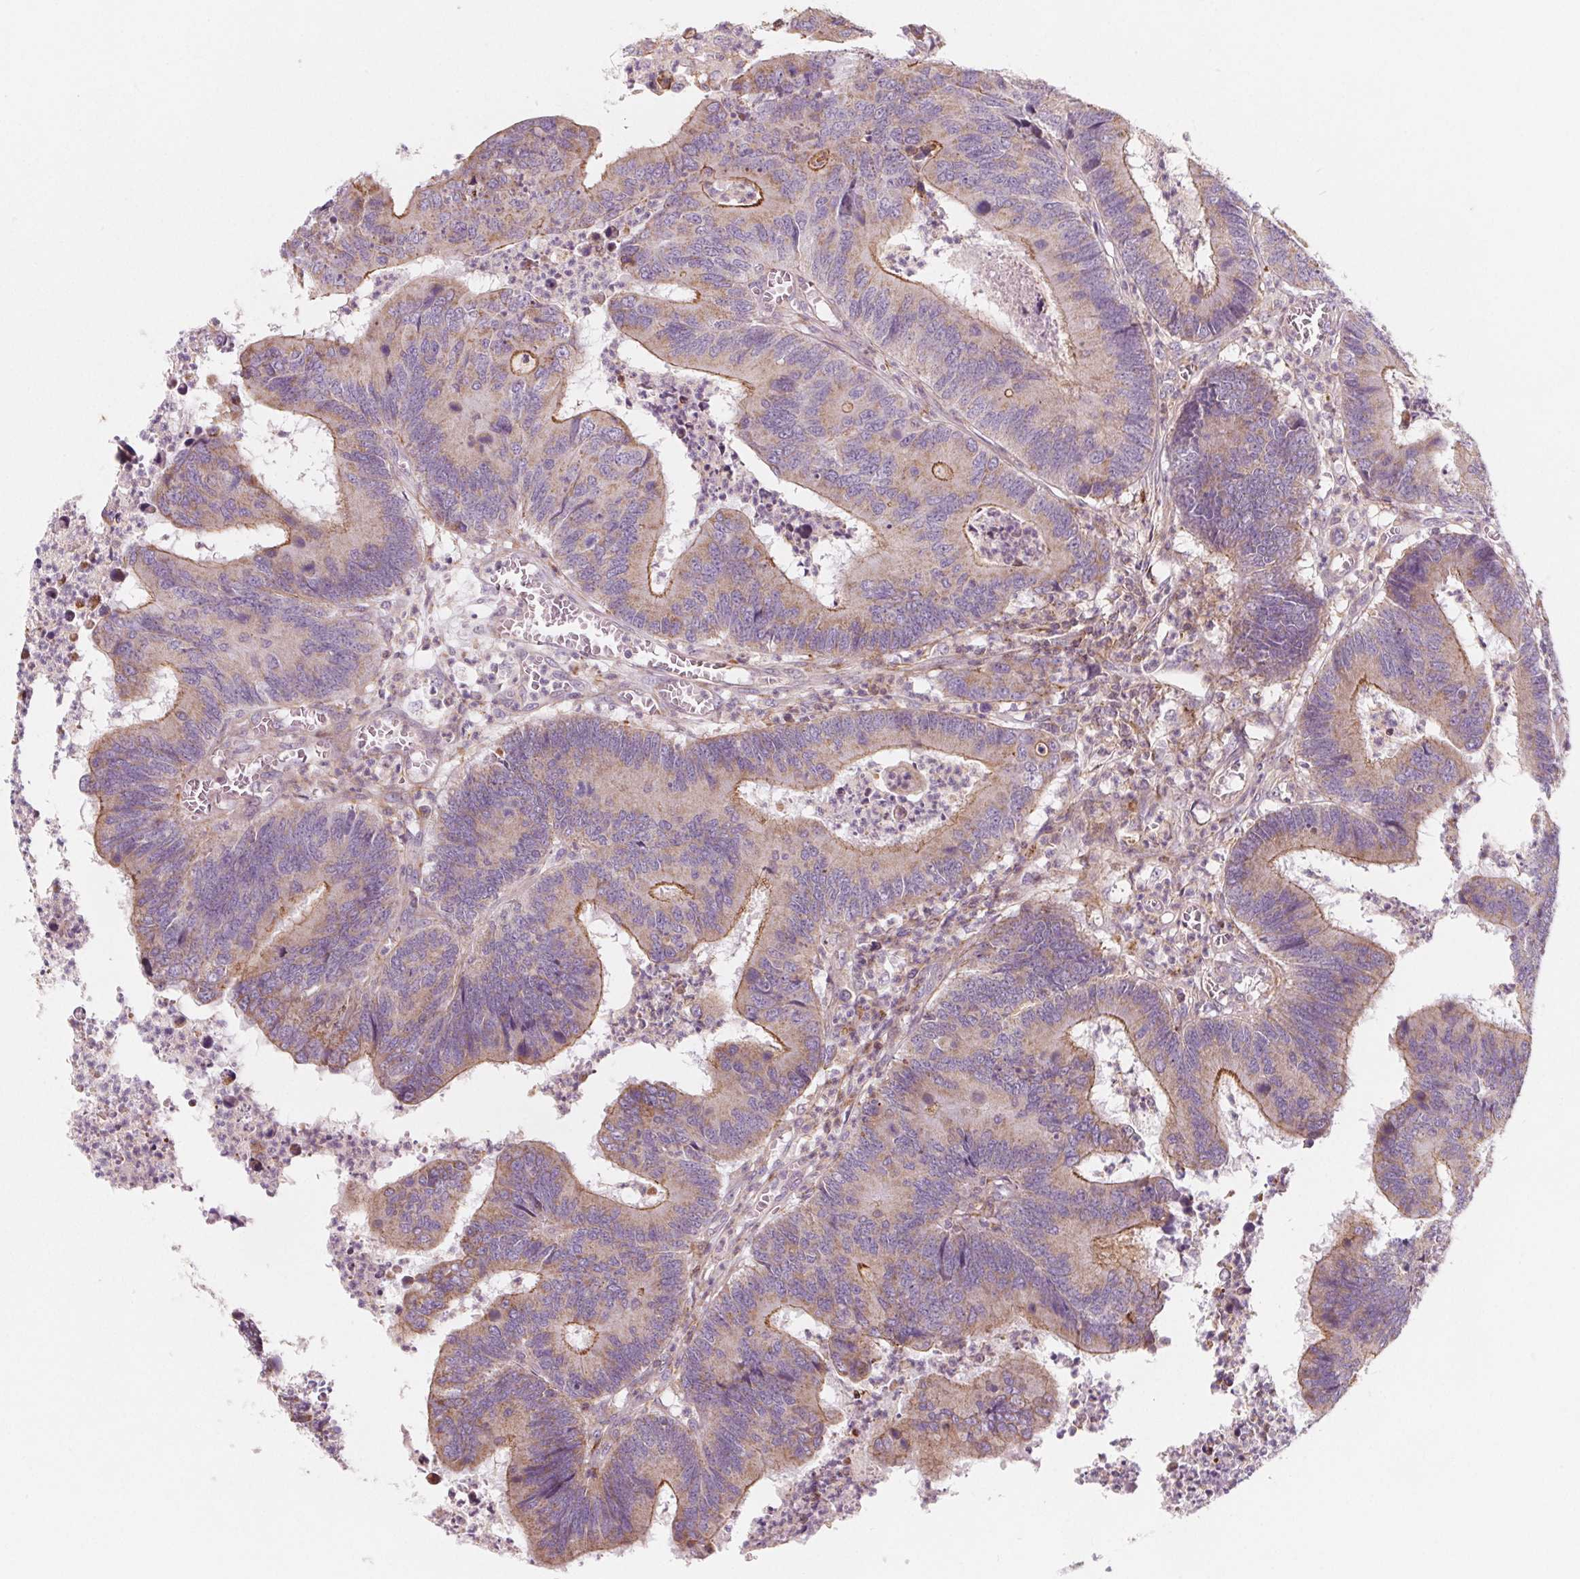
{"staining": {"intensity": "moderate", "quantity": "<25%", "location": "cytoplasmic/membranous"}, "tissue": "colorectal cancer", "cell_type": "Tumor cells", "image_type": "cancer", "snomed": [{"axis": "morphology", "description": "Adenocarcinoma, NOS"}, {"axis": "topography", "description": "Colon"}], "caption": "IHC (DAB (3,3'-diaminobenzidine)) staining of human colorectal adenocarcinoma reveals moderate cytoplasmic/membranous protein expression in approximately <25% of tumor cells.", "gene": "ADAM33", "patient": {"sex": "female", "age": 67}}